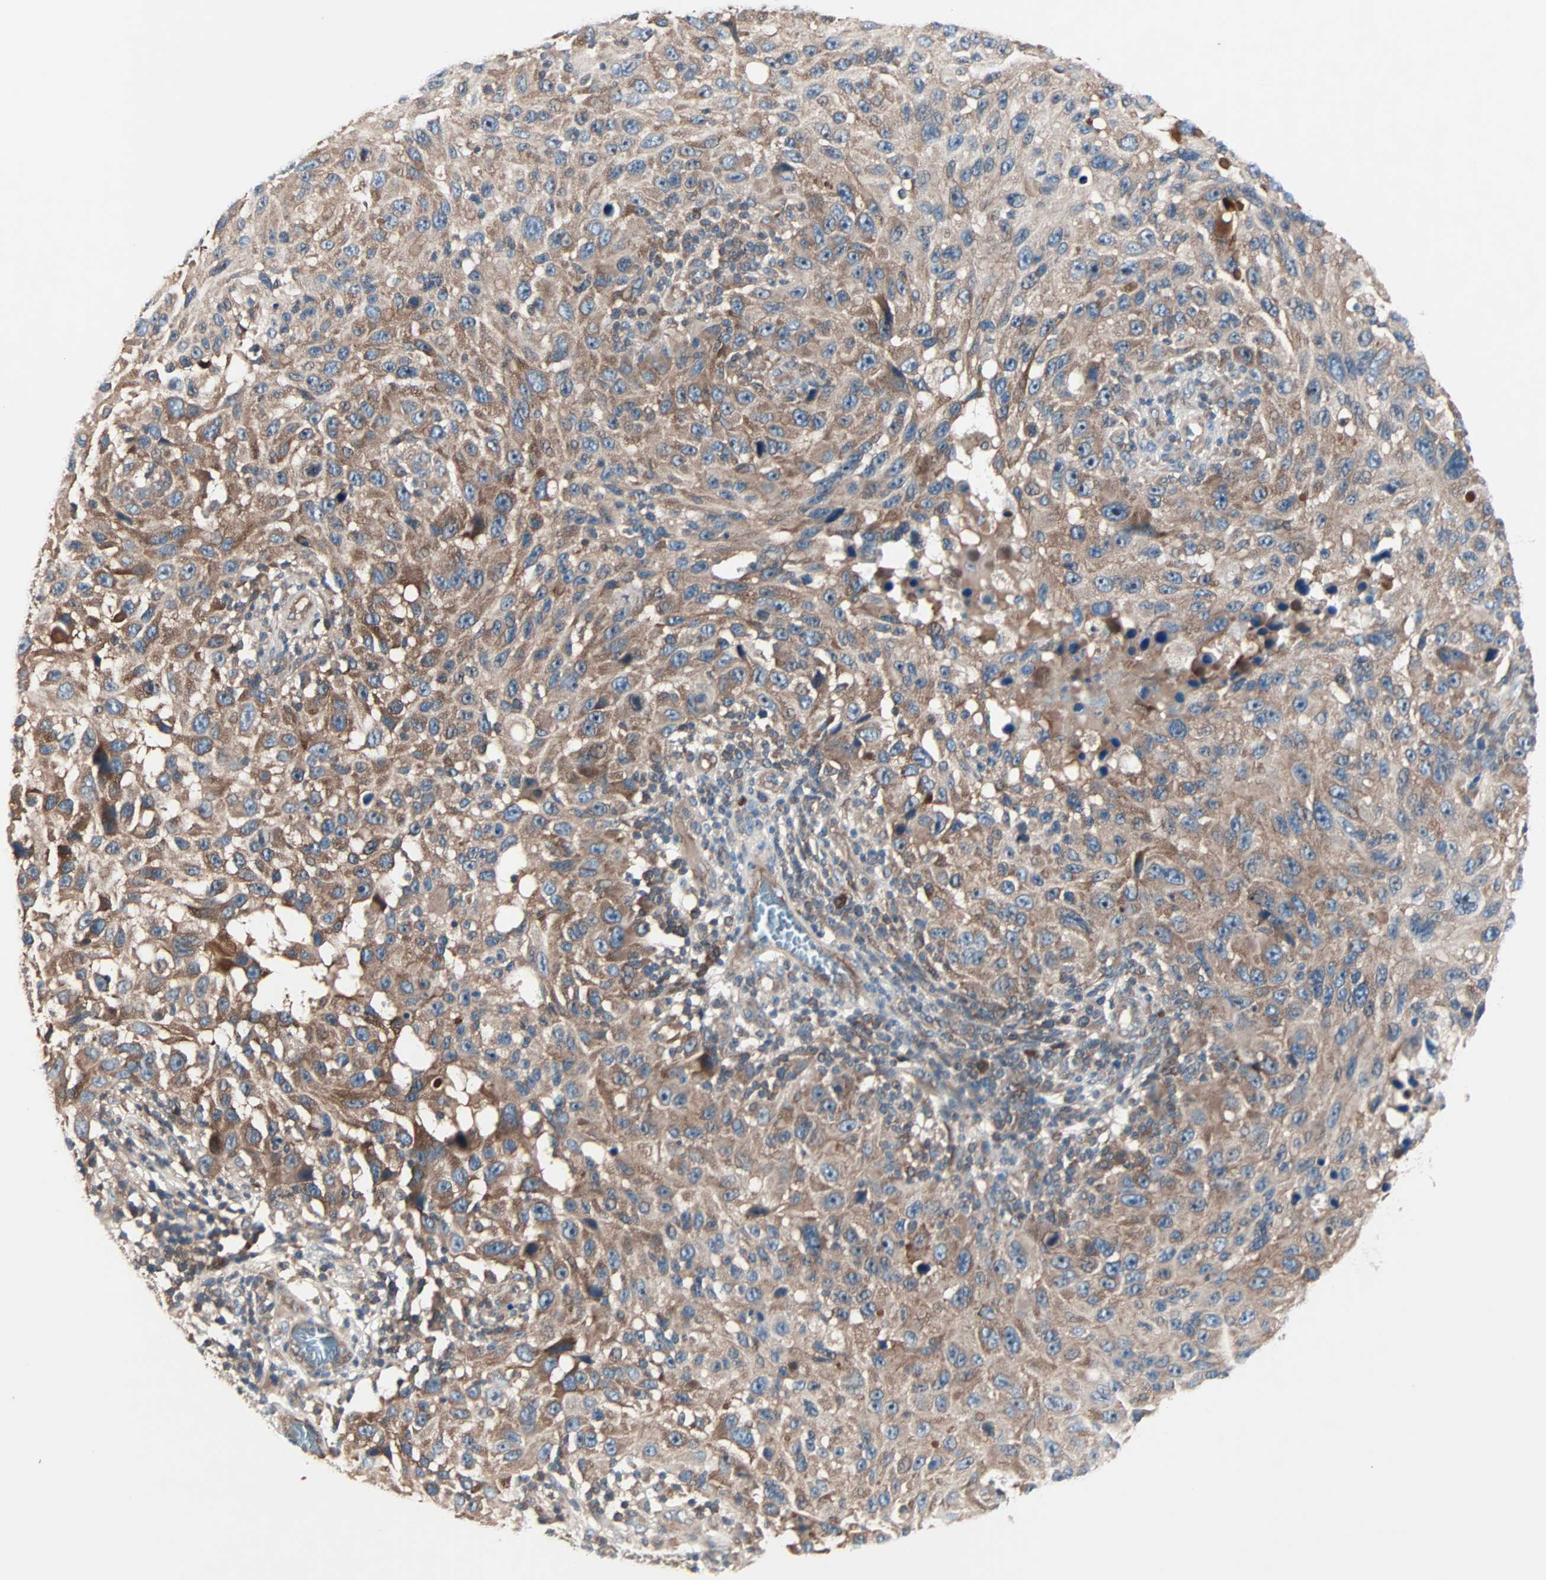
{"staining": {"intensity": "moderate", "quantity": ">75%", "location": "cytoplasmic/membranous"}, "tissue": "melanoma", "cell_type": "Tumor cells", "image_type": "cancer", "snomed": [{"axis": "morphology", "description": "Malignant melanoma, NOS"}, {"axis": "topography", "description": "Skin"}], "caption": "This is an image of immunohistochemistry staining of melanoma, which shows moderate staining in the cytoplasmic/membranous of tumor cells.", "gene": "CAD", "patient": {"sex": "male", "age": 53}}